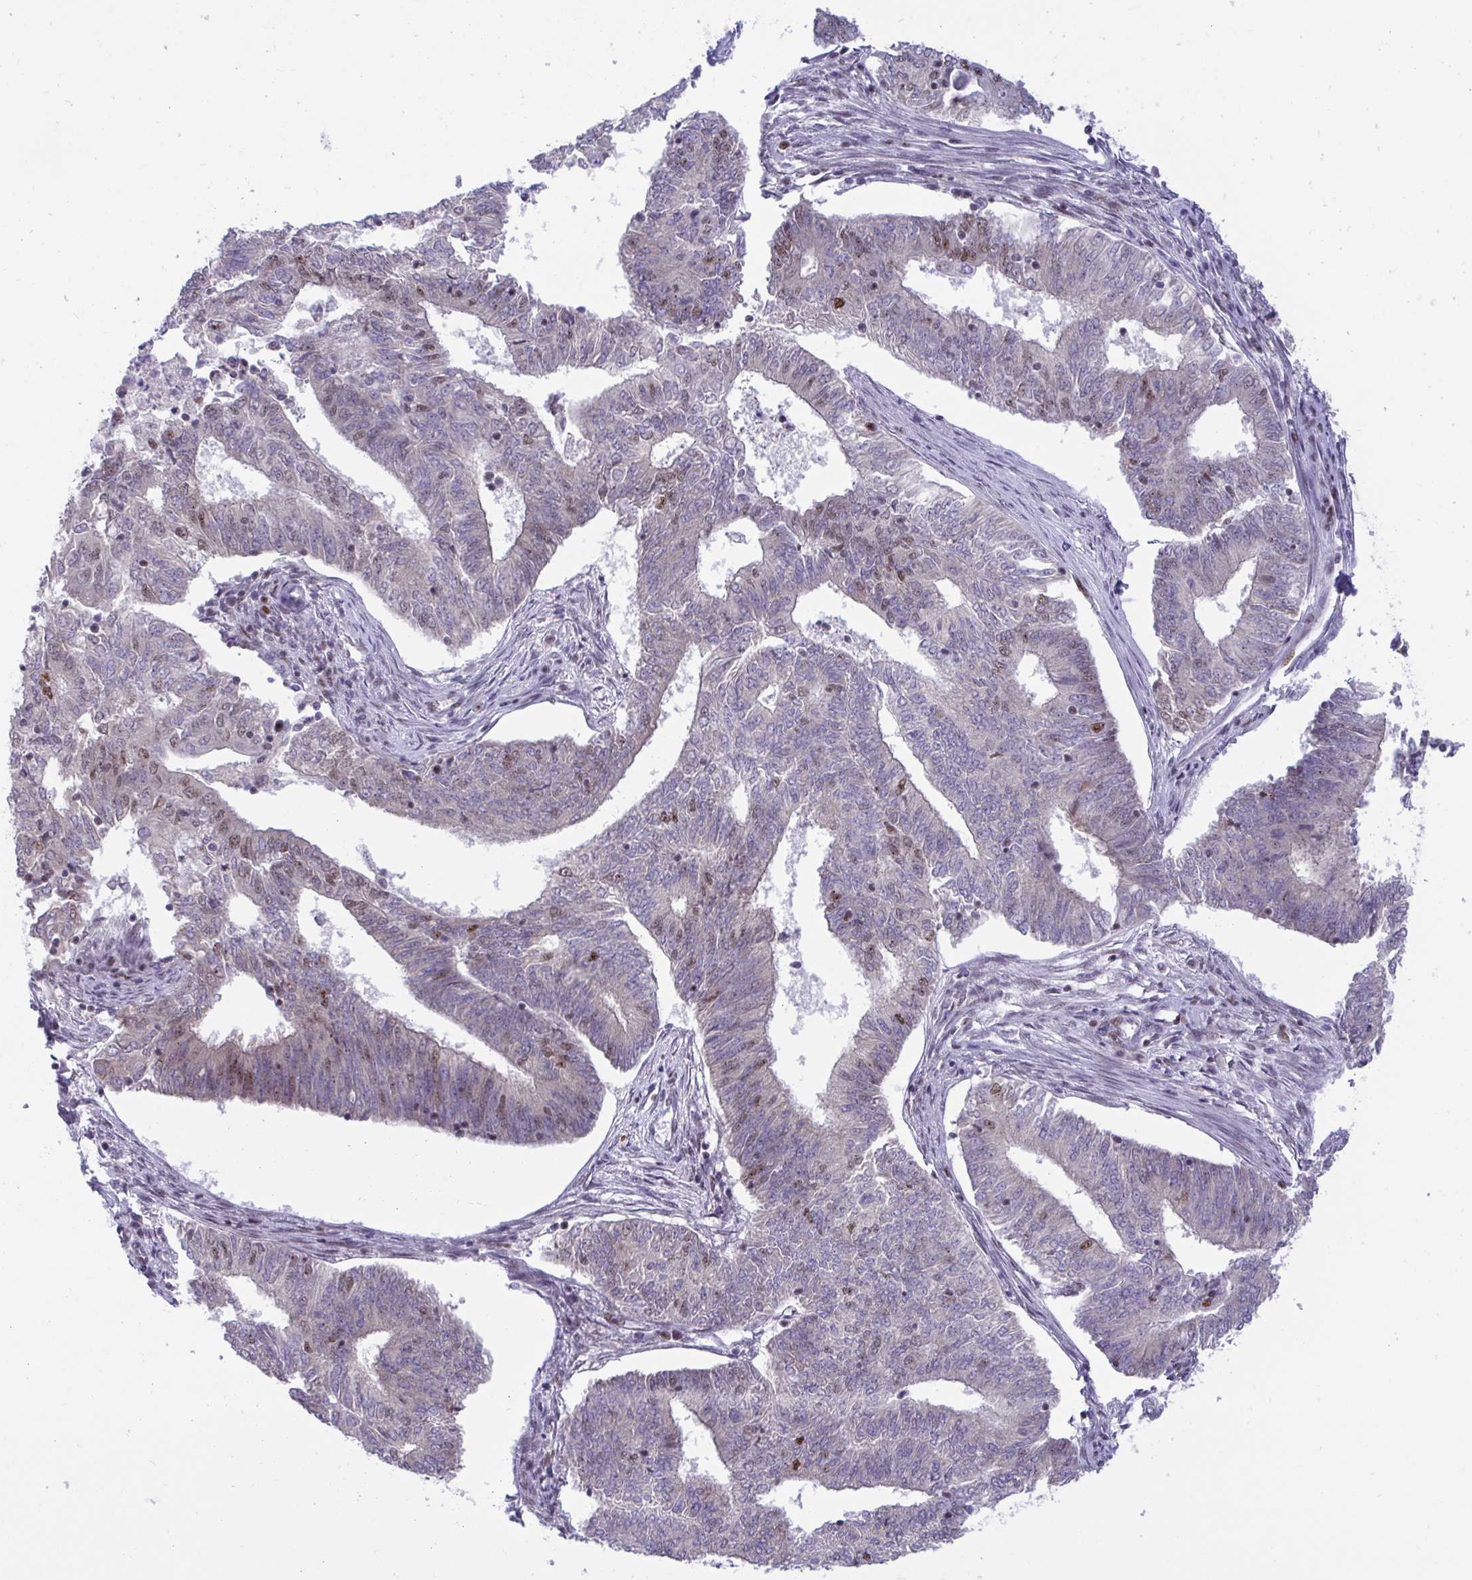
{"staining": {"intensity": "moderate", "quantity": "<25%", "location": "nuclear"}, "tissue": "endometrial cancer", "cell_type": "Tumor cells", "image_type": "cancer", "snomed": [{"axis": "morphology", "description": "Adenocarcinoma, NOS"}, {"axis": "topography", "description": "Endometrium"}], "caption": "Endometrial adenocarcinoma stained with IHC displays moderate nuclear expression in approximately <25% of tumor cells.", "gene": "WBP11", "patient": {"sex": "female", "age": 62}}